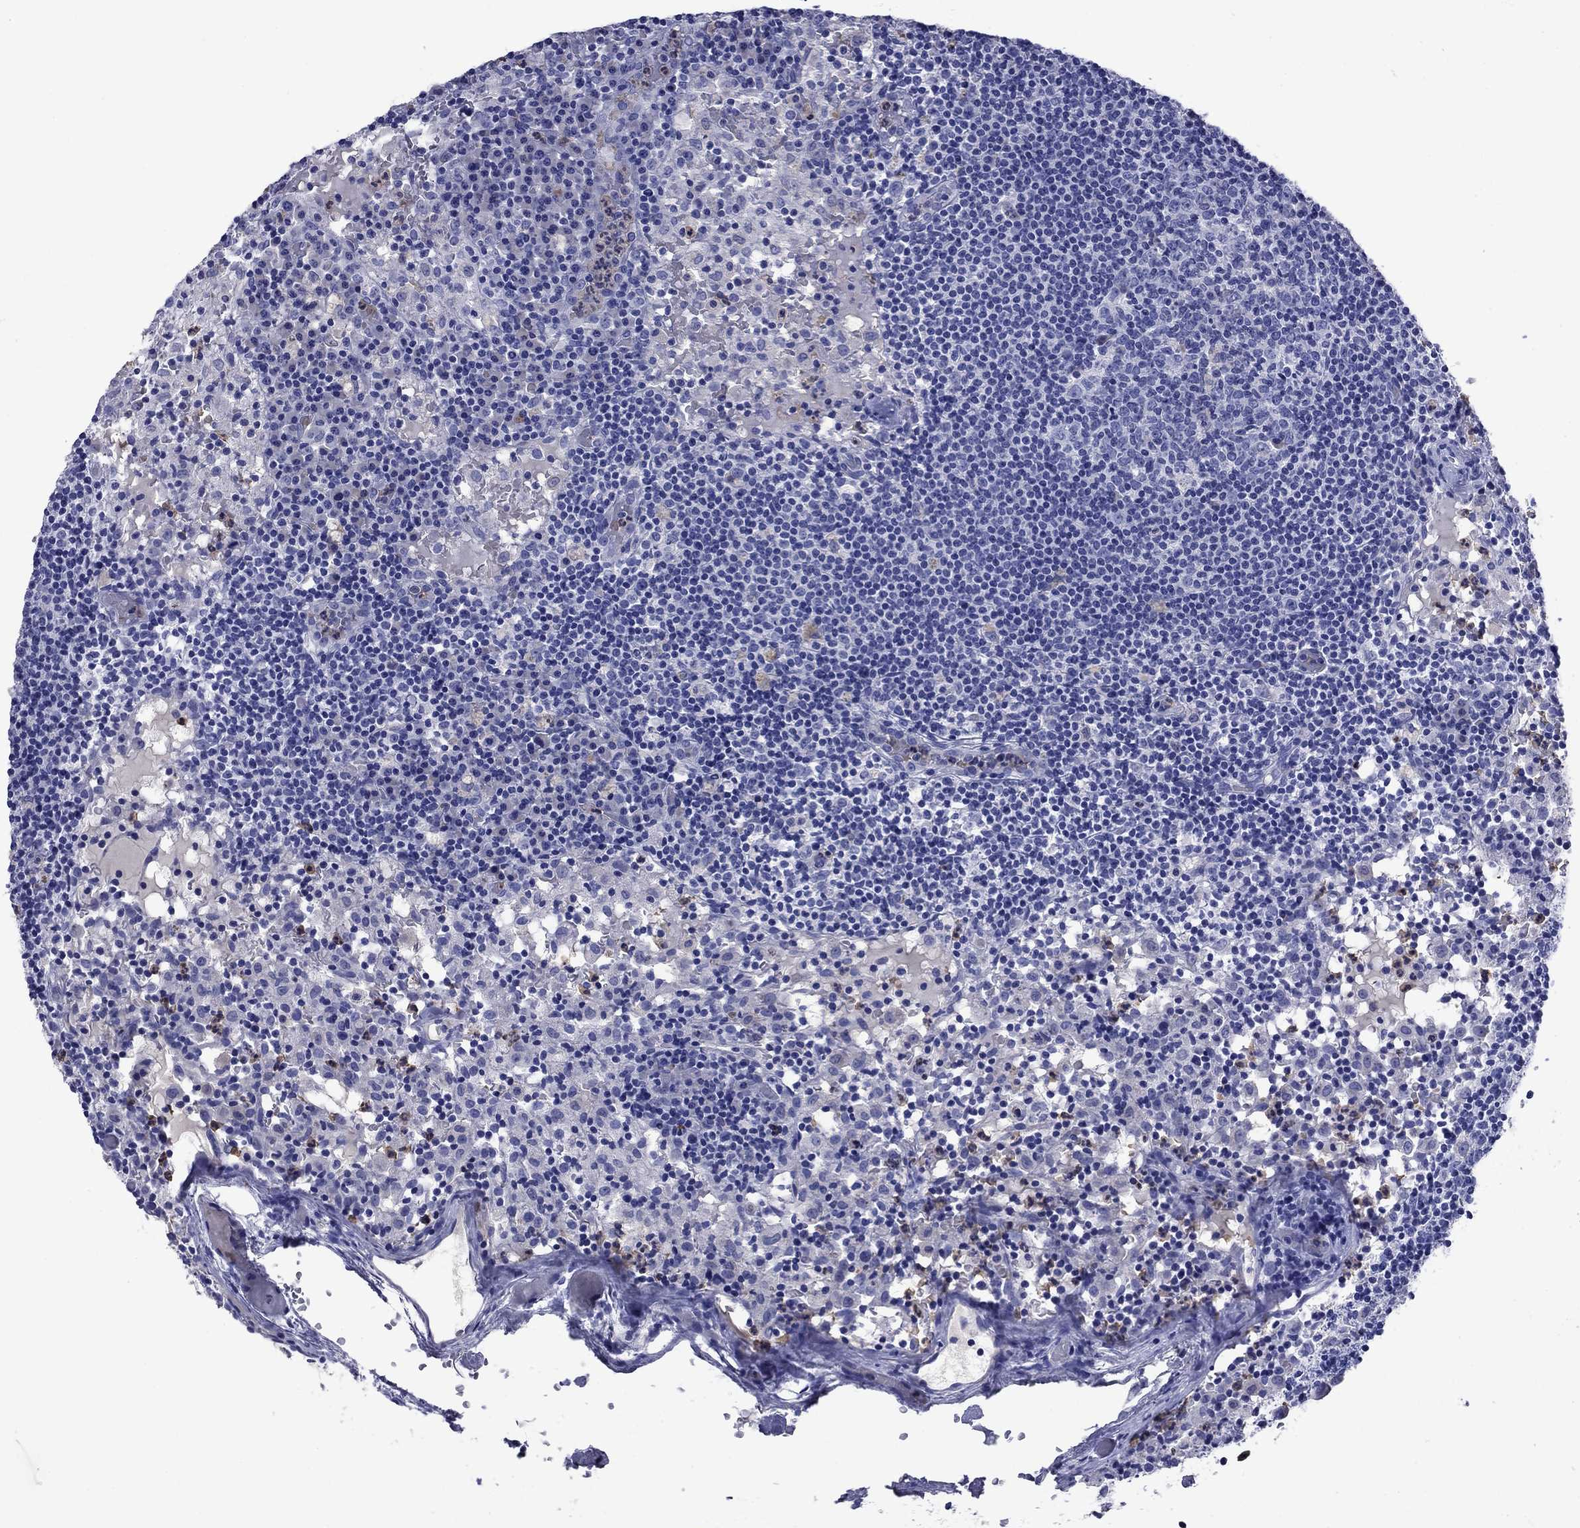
{"staining": {"intensity": "negative", "quantity": "none", "location": "none"}, "tissue": "lymph node", "cell_type": "Germinal center cells", "image_type": "normal", "snomed": [{"axis": "morphology", "description": "Normal tissue, NOS"}, {"axis": "topography", "description": "Lymph node"}], "caption": "DAB immunohistochemical staining of benign human lymph node reveals no significant expression in germinal center cells.", "gene": "TFR2", "patient": {"sex": "male", "age": 62}}